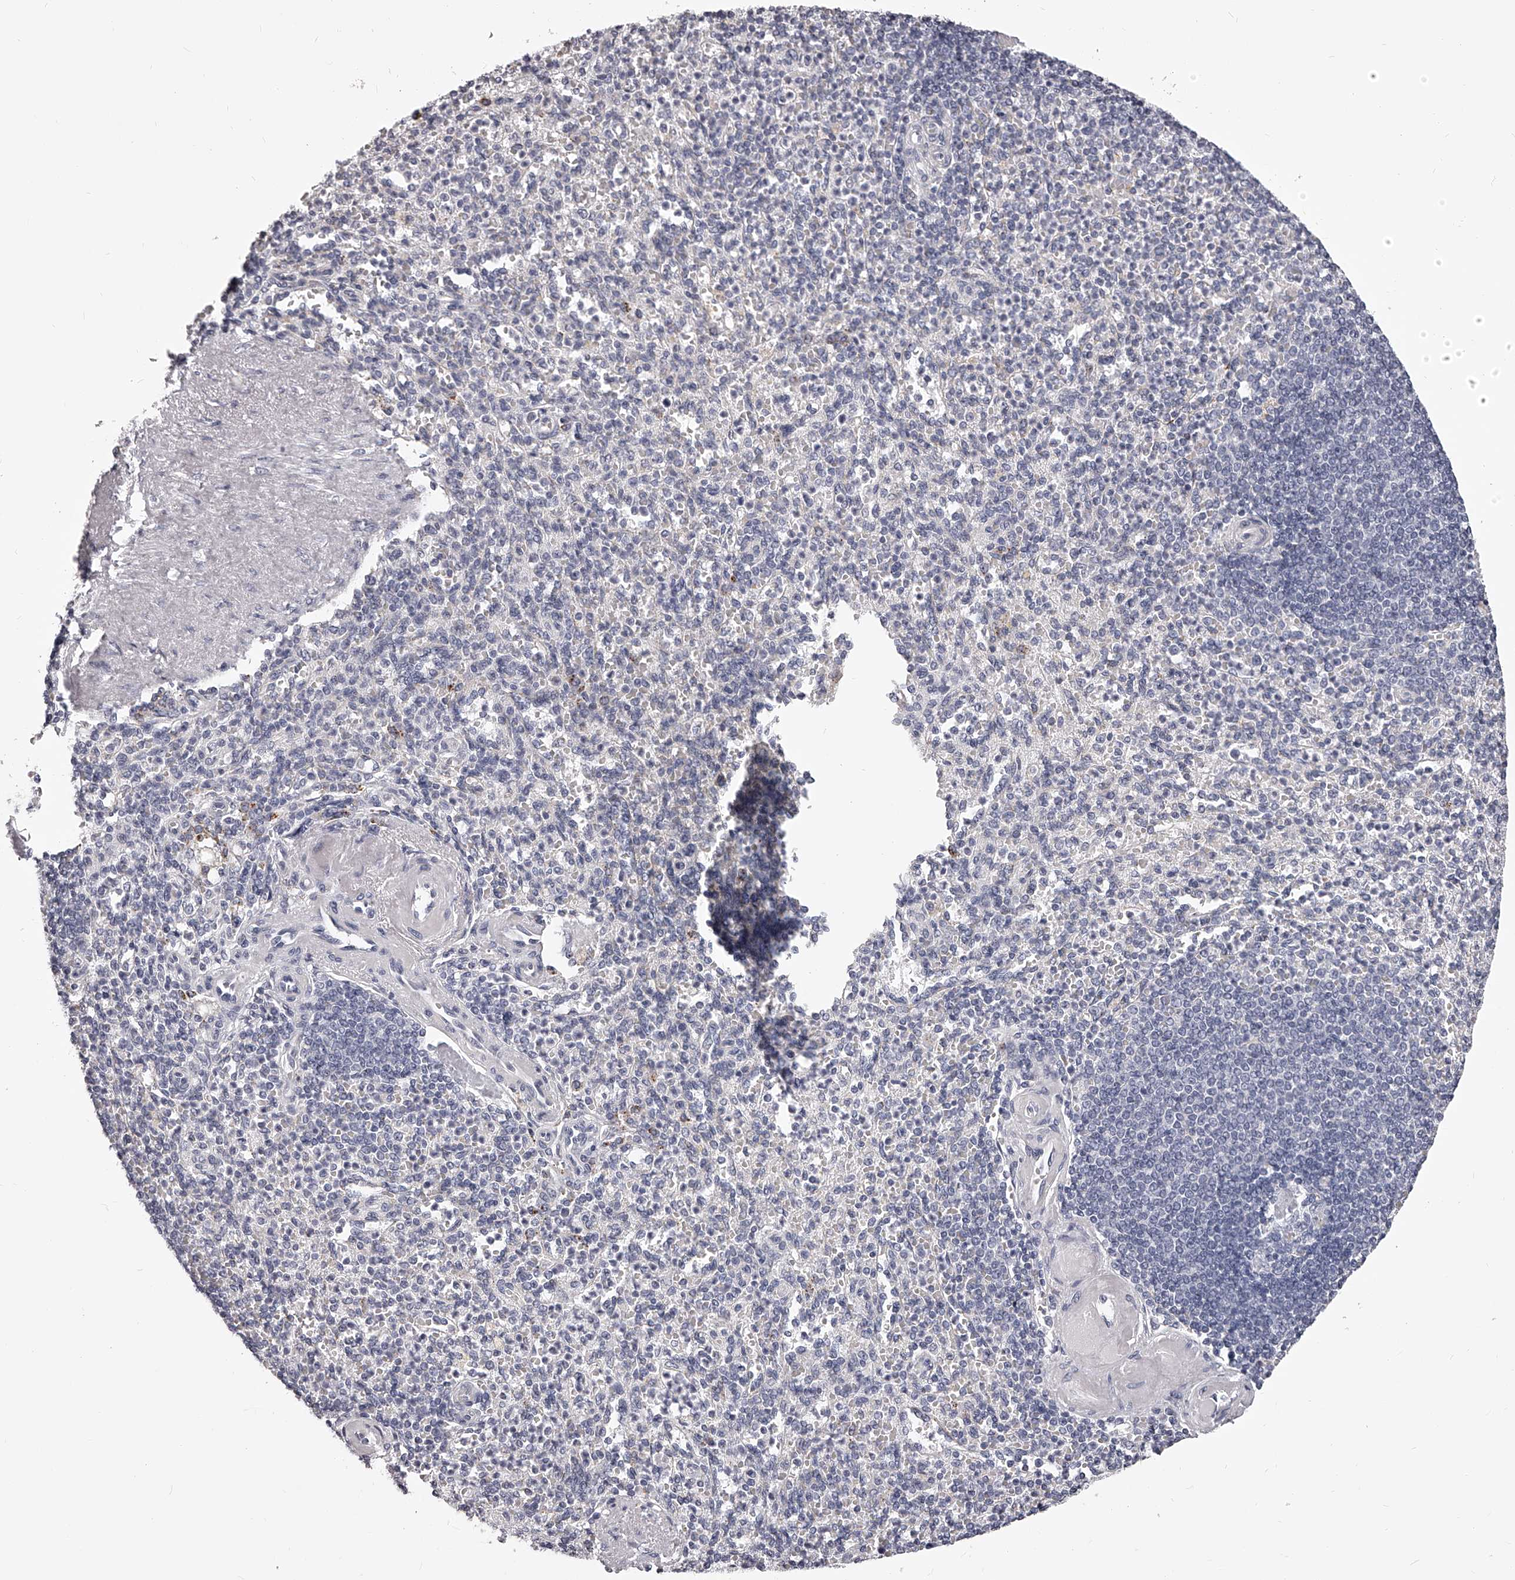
{"staining": {"intensity": "negative", "quantity": "none", "location": "none"}, "tissue": "spleen", "cell_type": "Cells in red pulp", "image_type": "normal", "snomed": [{"axis": "morphology", "description": "Normal tissue, NOS"}, {"axis": "topography", "description": "Spleen"}], "caption": "The micrograph exhibits no significant positivity in cells in red pulp of spleen. (Brightfield microscopy of DAB IHC at high magnification).", "gene": "DMRT1", "patient": {"sex": "female", "age": 74}}